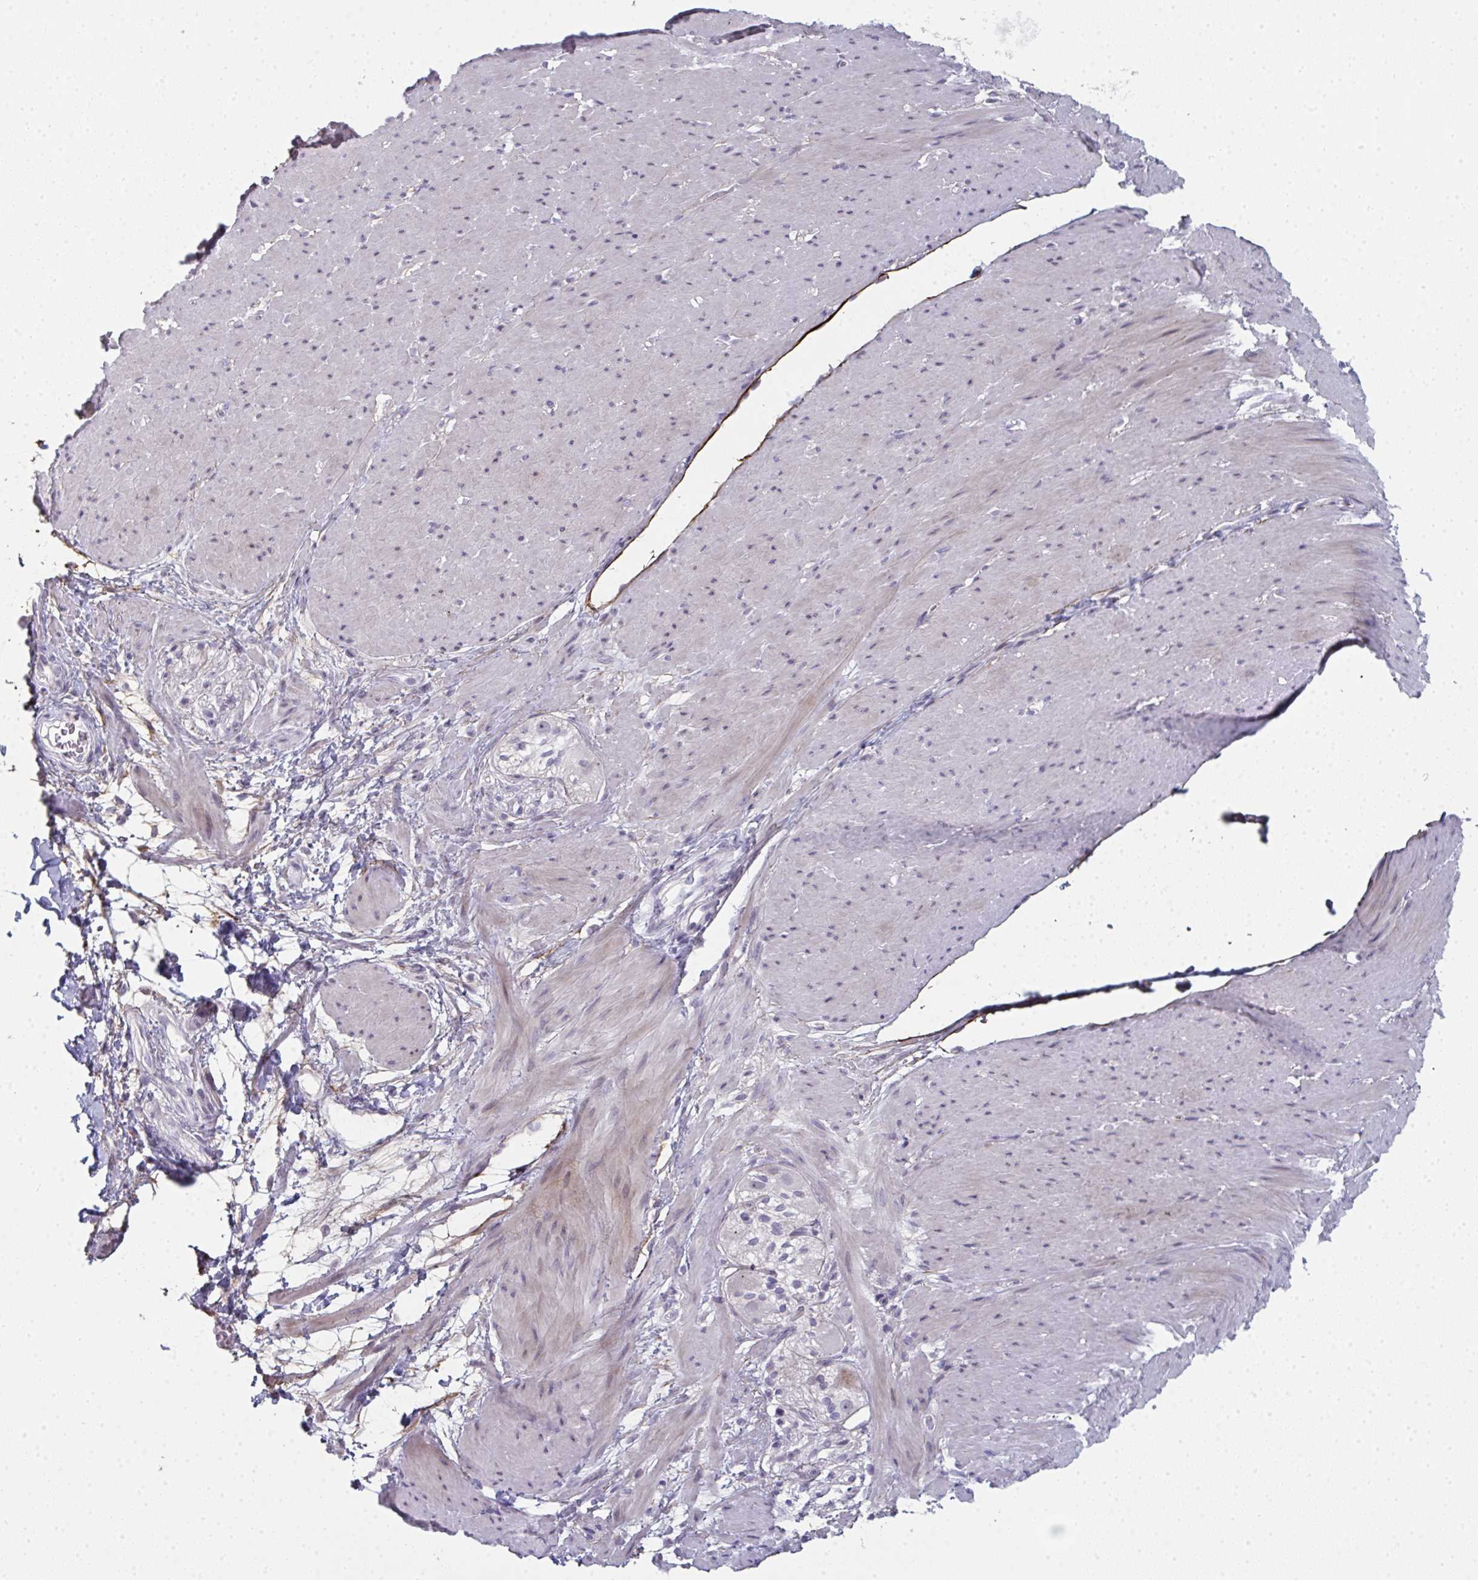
{"staining": {"intensity": "weak", "quantity": "25%-75%", "location": "cytoplasmic/membranous"}, "tissue": "smooth muscle", "cell_type": "Smooth muscle cells", "image_type": "normal", "snomed": [{"axis": "morphology", "description": "Normal tissue, NOS"}, {"axis": "topography", "description": "Smooth muscle"}, {"axis": "topography", "description": "Rectum"}], "caption": "Smooth muscle stained with a brown dye demonstrates weak cytoplasmic/membranous positive expression in approximately 25%-75% of smooth muscle cells.", "gene": "A1CF", "patient": {"sex": "male", "age": 53}}